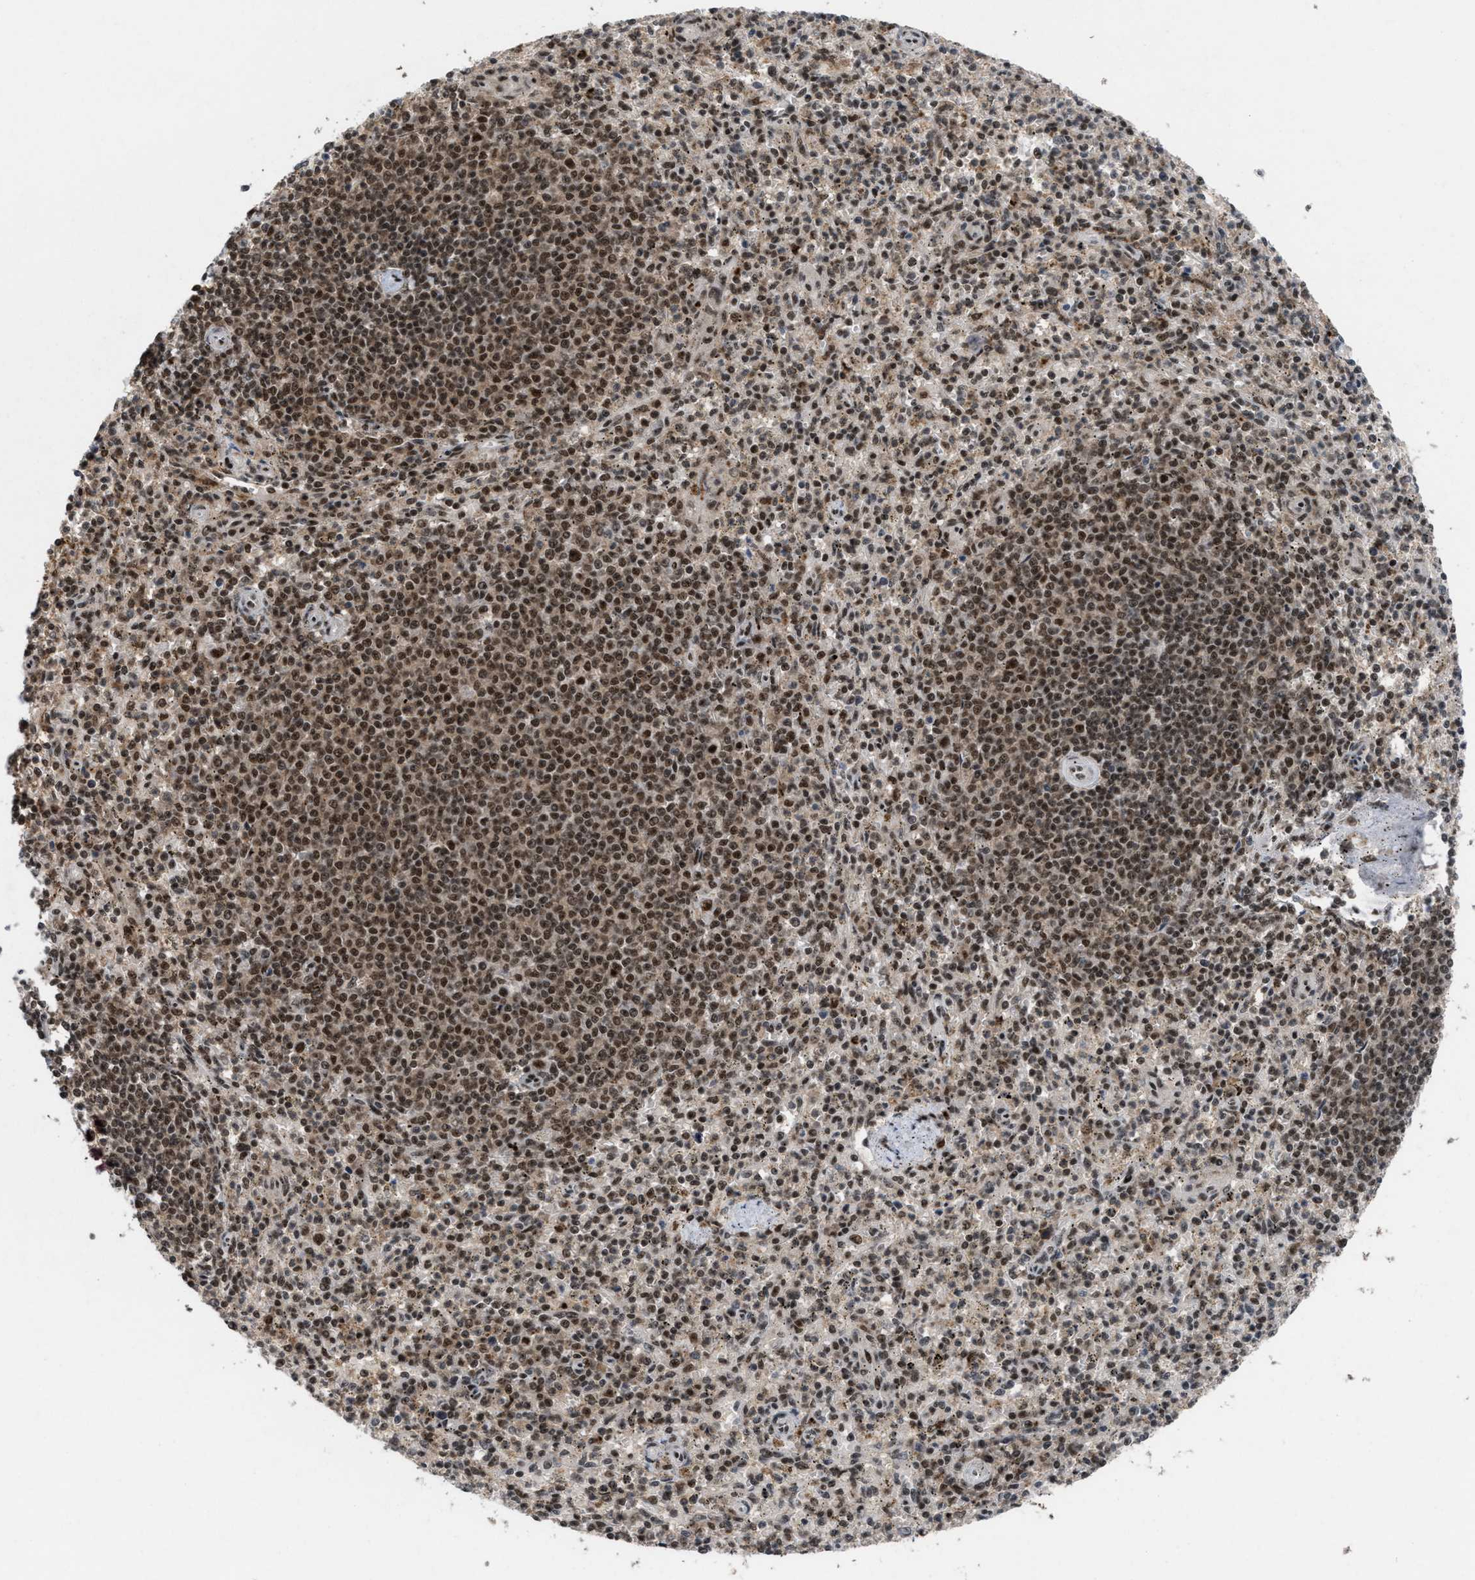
{"staining": {"intensity": "moderate", "quantity": ">75%", "location": "nuclear"}, "tissue": "spleen", "cell_type": "Cells in red pulp", "image_type": "normal", "snomed": [{"axis": "morphology", "description": "Normal tissue, NOS"}, {"axis": "topography", "description": "Spleen"}], "caption": "Brown immunohistochemical staining in normal human spleen exhibits moderate nuclear positivity in approximately >75% of cells in red pulp. (DAB (3,3'-diaminobenzidine) = brown stain, brightfield microscopy at high magnification).", "gene": "PRPF4", "patient": {"sex": "male", "age": 72}}